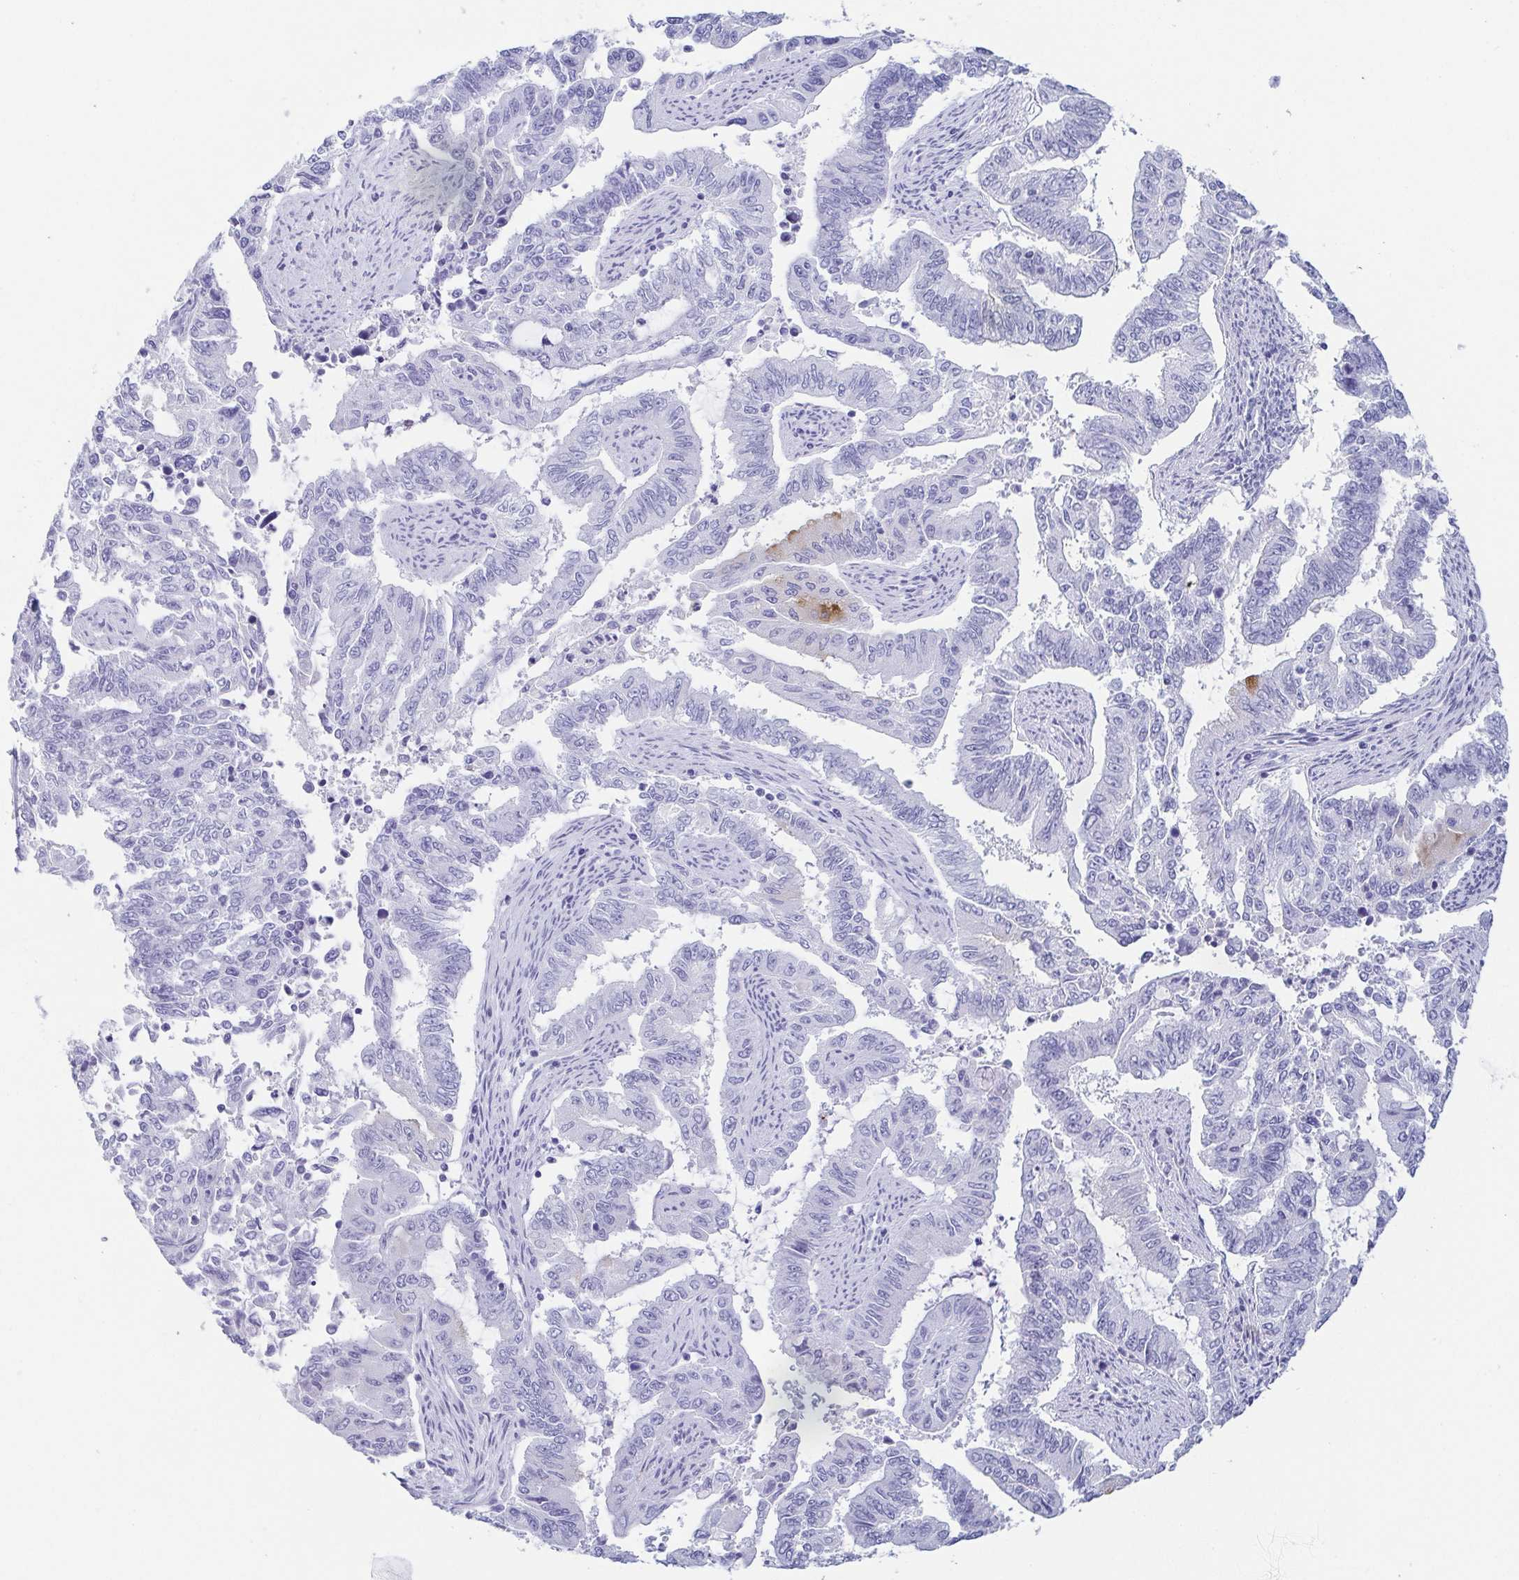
{"staining": {"intensity": "negative", "quantity": "none", "location": "none"}, "tissue": "endometrial cancer", "cell_type": "Tumor cells", "image_type": "cancer", "snomed": [{"axis": "morphology", "description": "Adenocarcinoma, NOS"}, {"axis": "topography", "description": "Uterus"}], "caption": "Human endometrial cancer stained for a protein using IHC exhibits no positivity in tumor cells.", "gene": "ZG16B", "patient": {"sex": "female", "age": 59}}